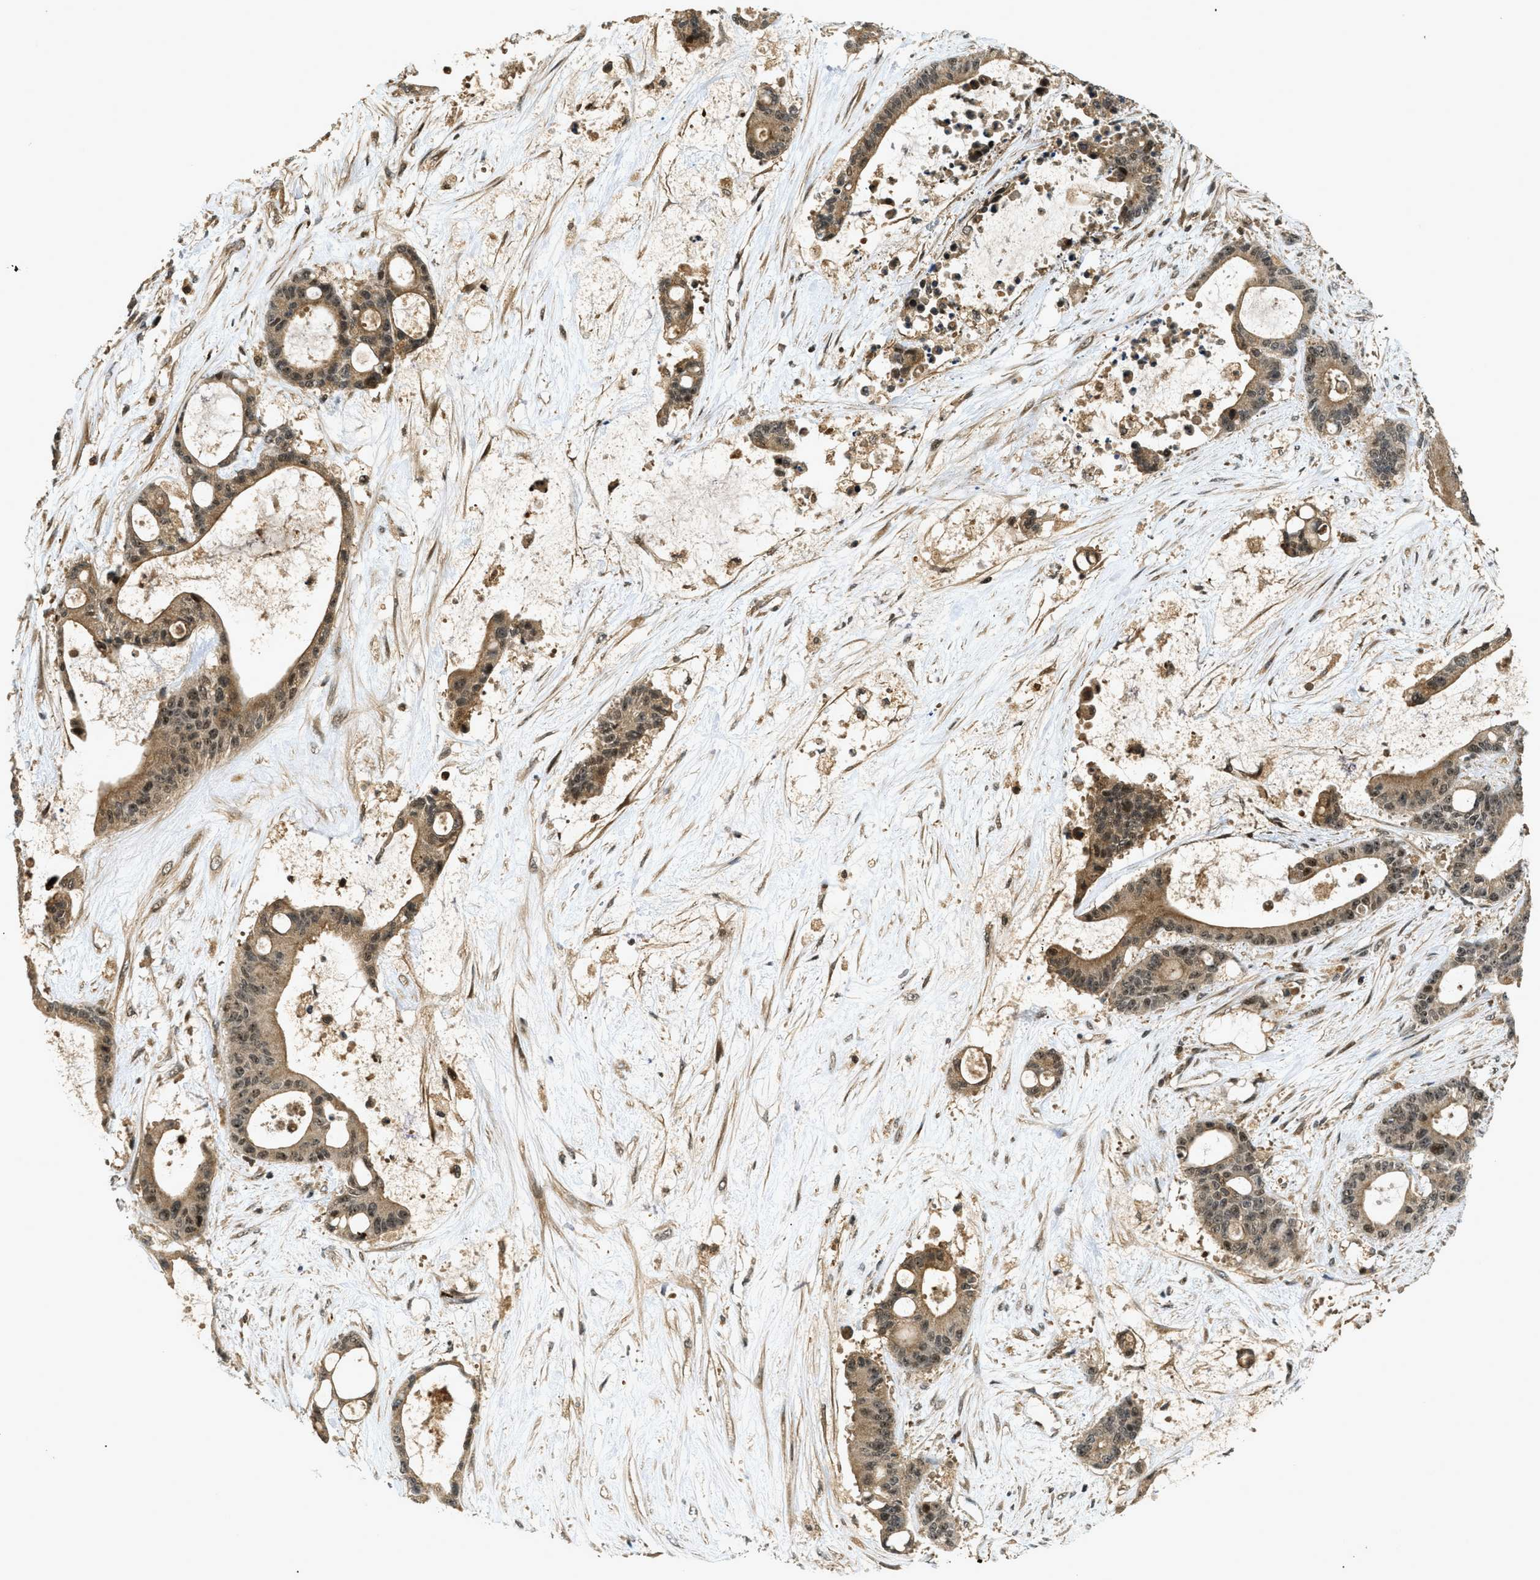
{"staining": {"intensity": "moderate", "quantity": ">75%", "location": "cytoplasmic/membranous,nuclear"}, "tissue": "liver cancer", "cell_type": "Tumor cells", "image_type": "cancer", "snomed": [{"axis": "morphology", "description": "Cholangiocarcinoma"}, {"axis": "topography", "description": "Liver"}], "caption": "Liver cancer tissue shows moderate cytoplasmic/membranous and nuclear staining in approximately >75% of tumor cells", "gene": "DNAJC28", "patient": {"sex": "female", "age": 73}}